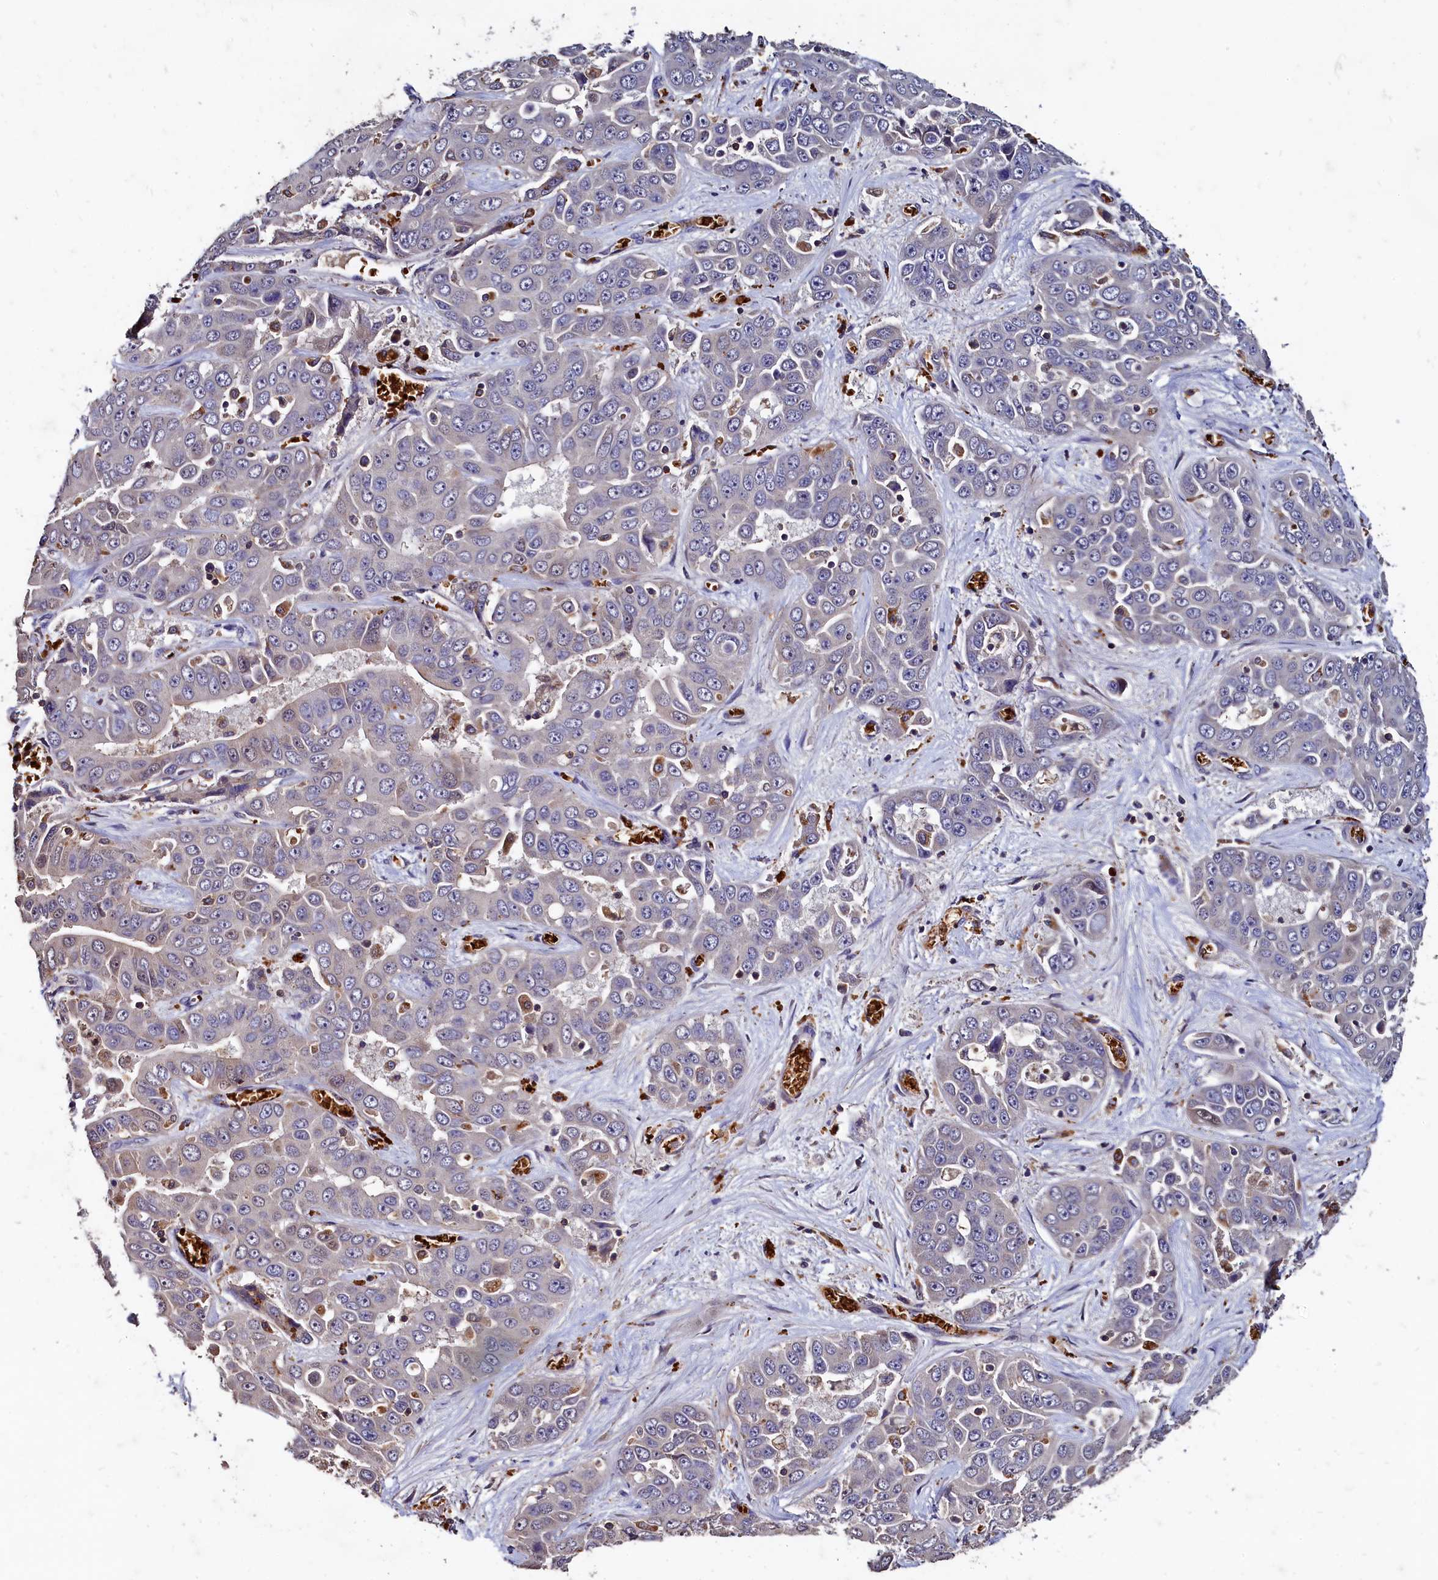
{"staining": {"intensity": "negative", "quantity": "none", "location": "none"}, "tissue": "liver cancer", "cell_type": "Tumor cells", "image_type": "cancer", "snomed": [{"axis": "morphology", "description": "Cholangiocarcinoma"}, {"axis": "topography", "description": "Liver"}], "caption": "DAB (3,3'-diaminobenzidine) immunohistochemical staining of liver cholangiocarcinoma displays no significant positivity in tumor cells.", "gene": "CSTPP1", "patient": {"sex": "female", "age": 52}}